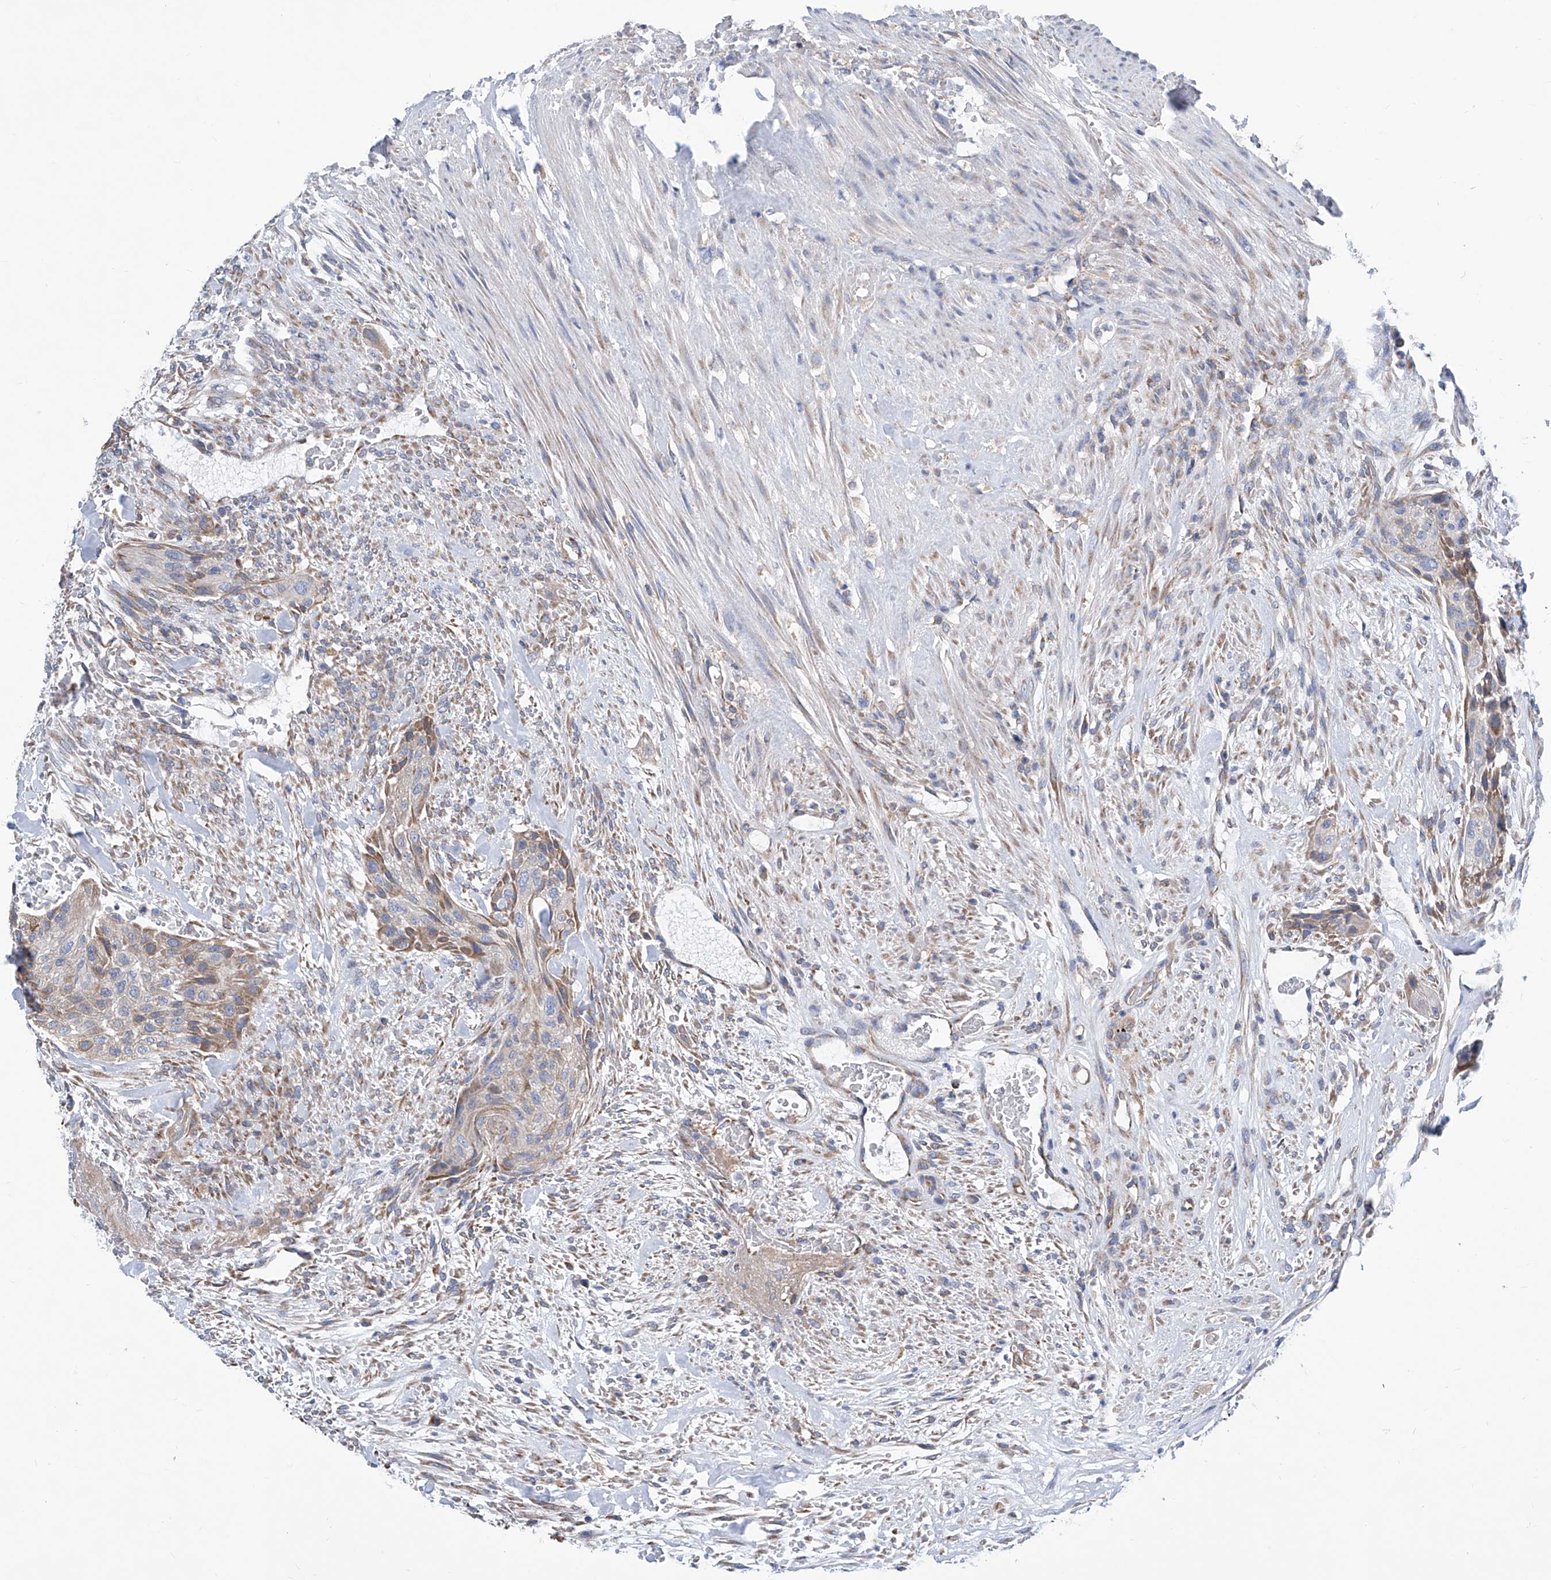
{"staining": {"intensity": "weak", "quantity": "<25%", "location": "cytoplasmic/membranous"}, "tissue": "urothelial cancer", "cell_type": "Tumor cells", "image_type": "cancer", "snomed": [{"axis": "morphology", "description": "Urothelial carcinoma, High grade"}, {"axis": "topography", "description": "Urinary bladder"}], "caption": "Image shows no protein staining in tumor cells of urothelial cancer tissue.", "gene": "MAD2L1", "patient": {"sex": "male", "age": 35}}